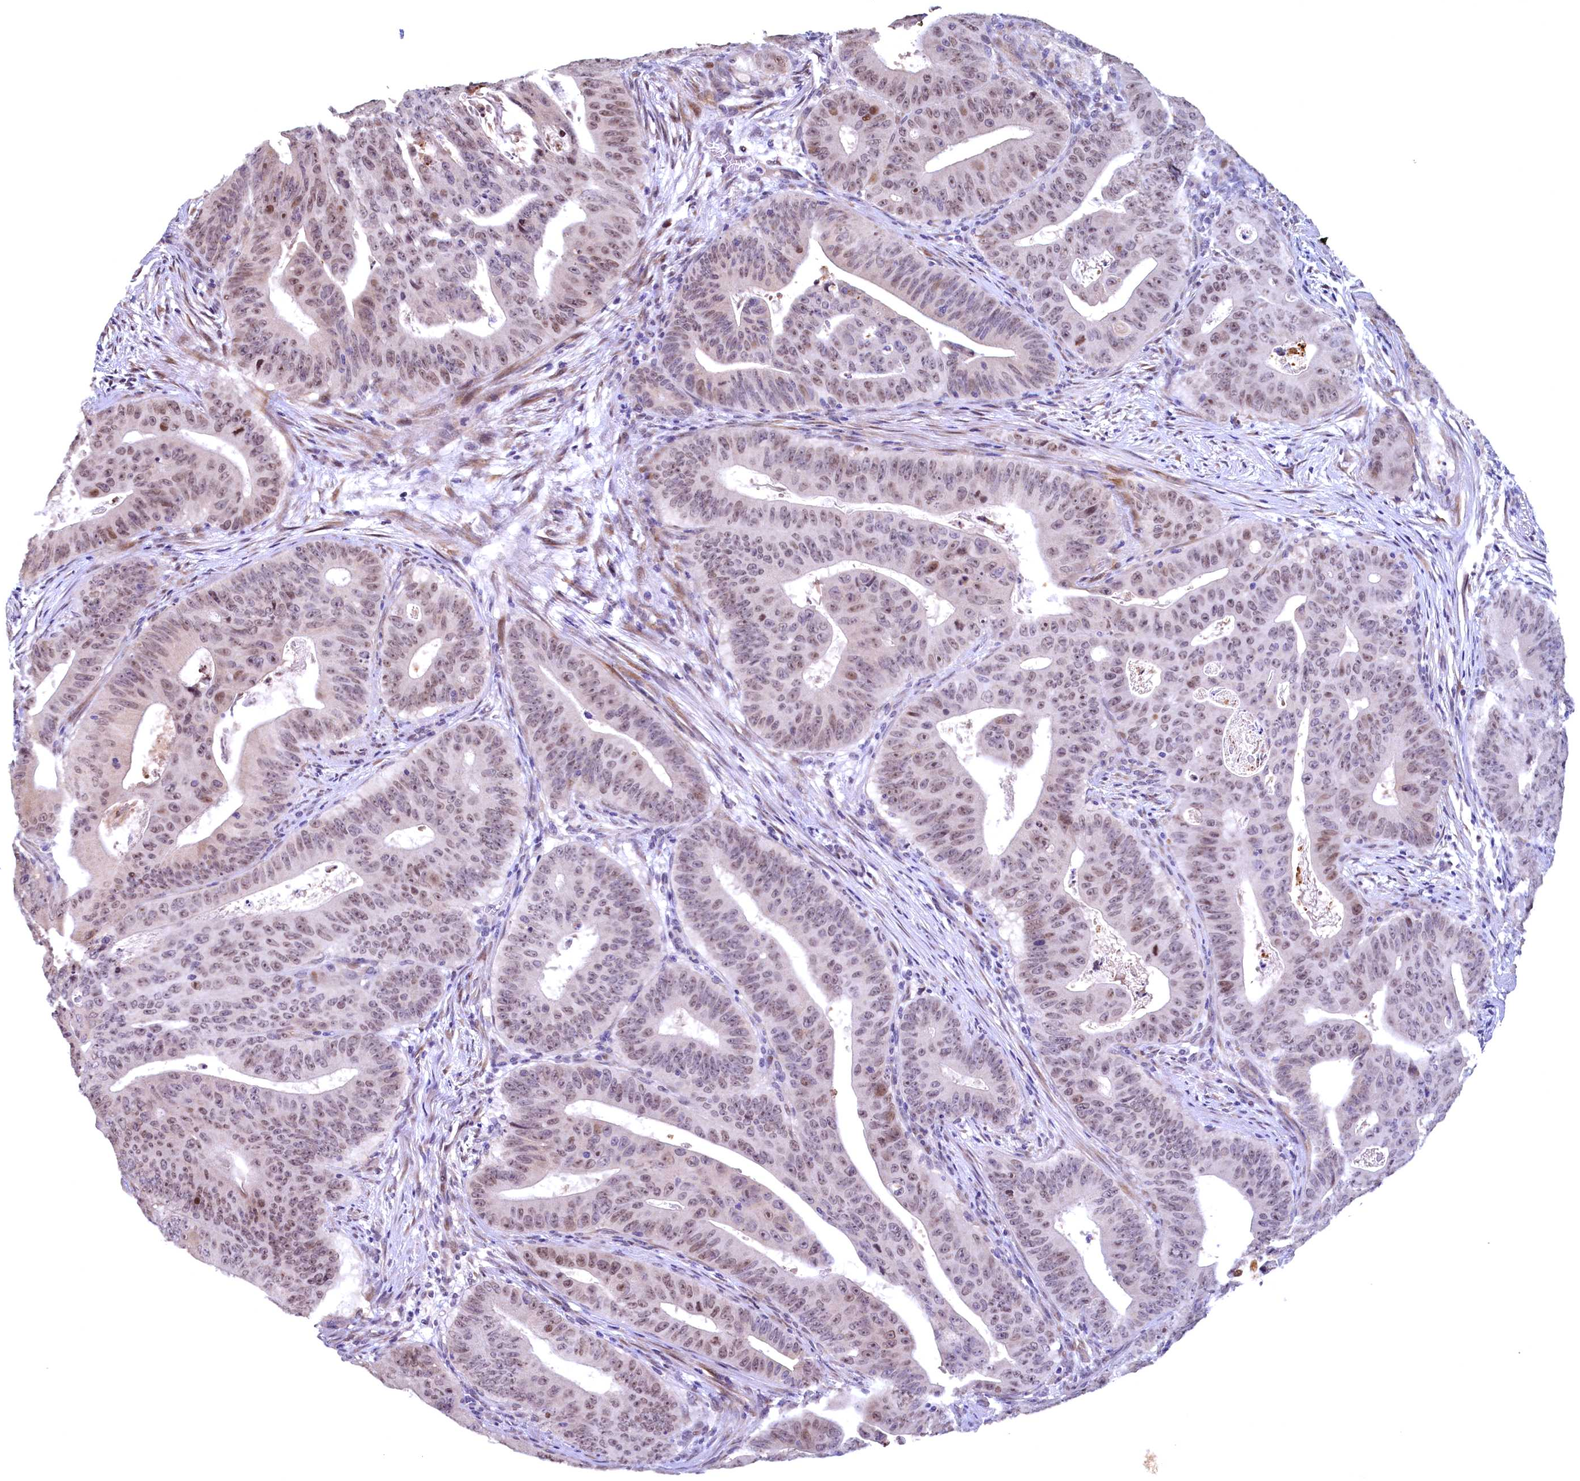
{"staining": {"intensity": "weak", "quantity": ">75%", "location": "nuclear"}, "tissue": "colorectal cancer", "cell_type": "Tumor cells", "image_type": "cancer", "snomed": [{"axis": "morphology", "description": "Adenocarcinoma, NOS"}, {"axis": "topography", "description": "Rectum"}], "caption": "DAB immunohistochemical staining of colorectal cancer (adenocarcinoma) exhibits weak nuclear protein staining in about >75% of tumor cells. Nuclei are stained in blue.", "gene": "LATS2", "patient": {"sex": "female", "age": 75}}